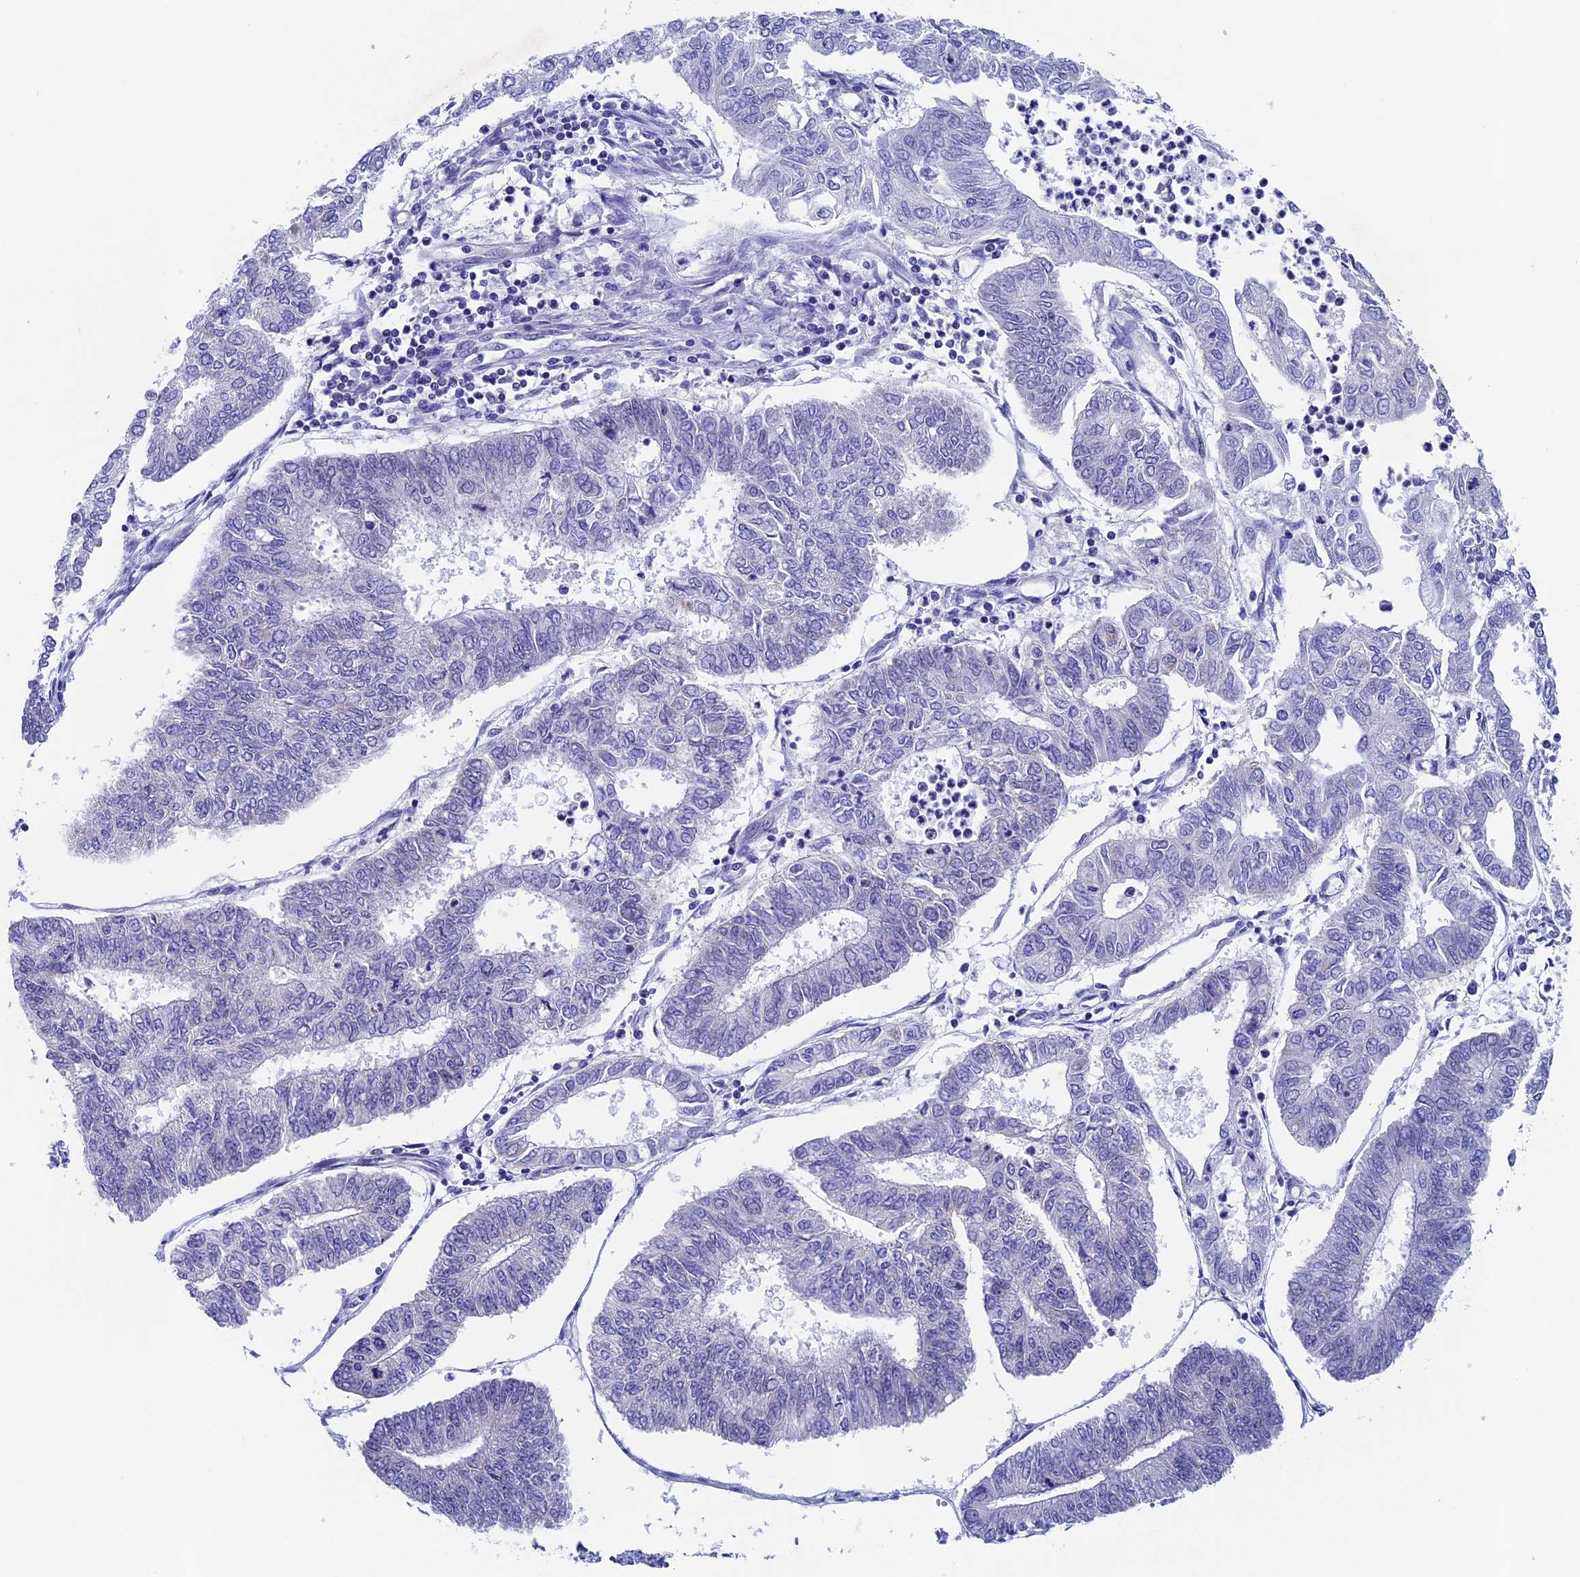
{"staining": {"intensity": "negative", "quantity": "none", "location": "none"}, "tissue": "endometrial cancer", "cell_type": "Tumor cells", "image_type": "cancer", "snomed": [{"axis": "morphology", "description": "Adenocarcinoma, NOS"}, {"axis": "topography", "description": "Endometrium"}], "caption": "IHC image of human endometrial cancer (adenocarcinoma) stained for a protein (brown), which displays no expression in tumor cells.", "gene": "INSYN1", "patient": {"sex": "female", "age": 68}}